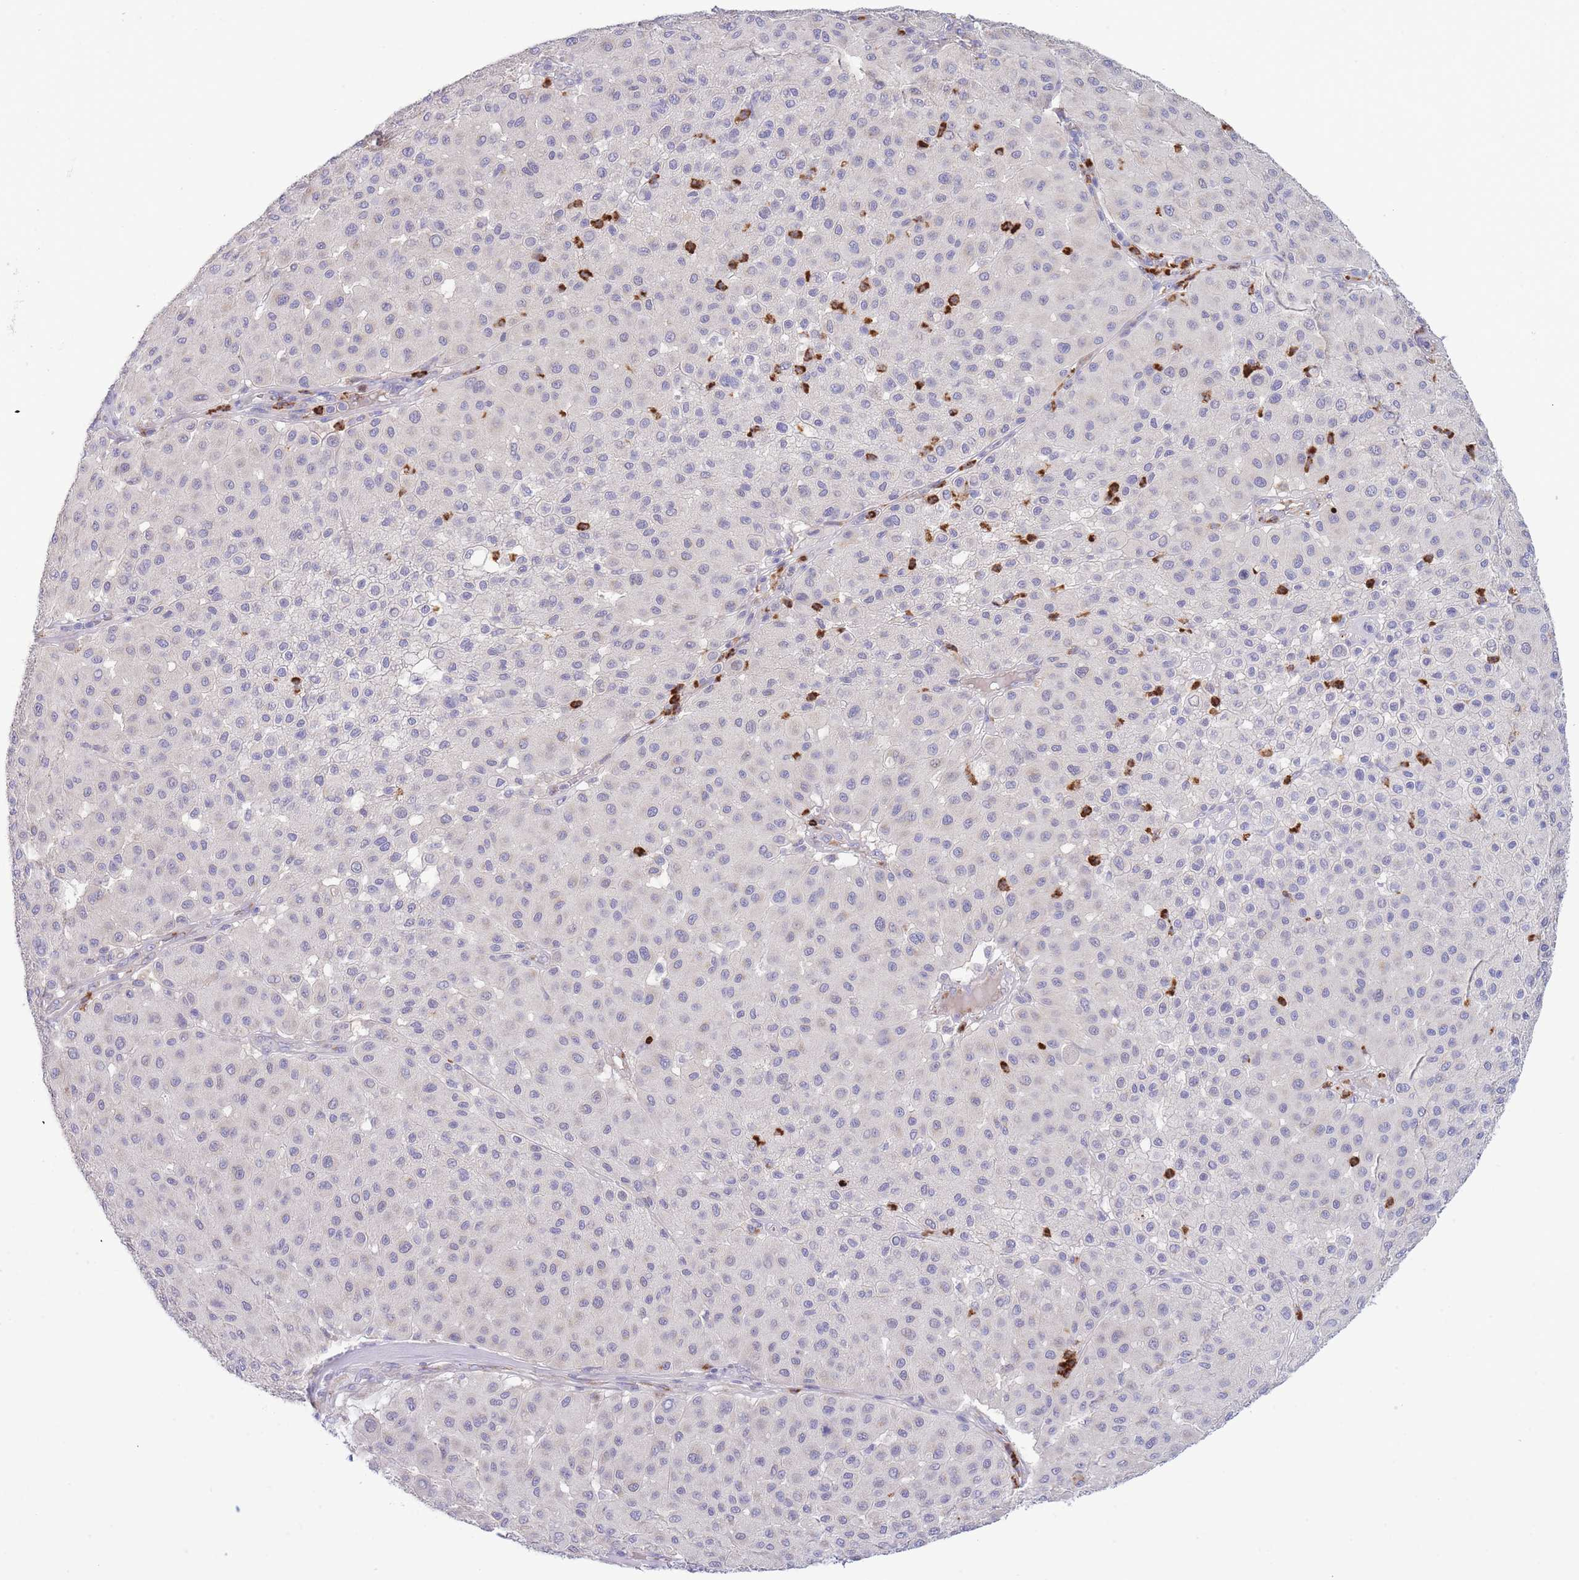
{"staining": {"intensity": "negative", "quantity": "none", "location": "none"}, "tissue": "melanoma", "cell_type": "Tumor cells", "image_type": "cancer", "snomed": [{"axis": "morphology", "description": "Malignant melanoma, Metastatic site"}, {"axis": "topography", "description": "Smooth muscle"}], "caption": "Tumor cells show no significant positivity in malignant melanoma (metastatic site). (Brightfield microscopy of DAB (3,3'-diaminobenzidine) immunohistochemistry at high magnification).", "gene": "CENPM", "patient": {"sex": "male", "age": 41}}